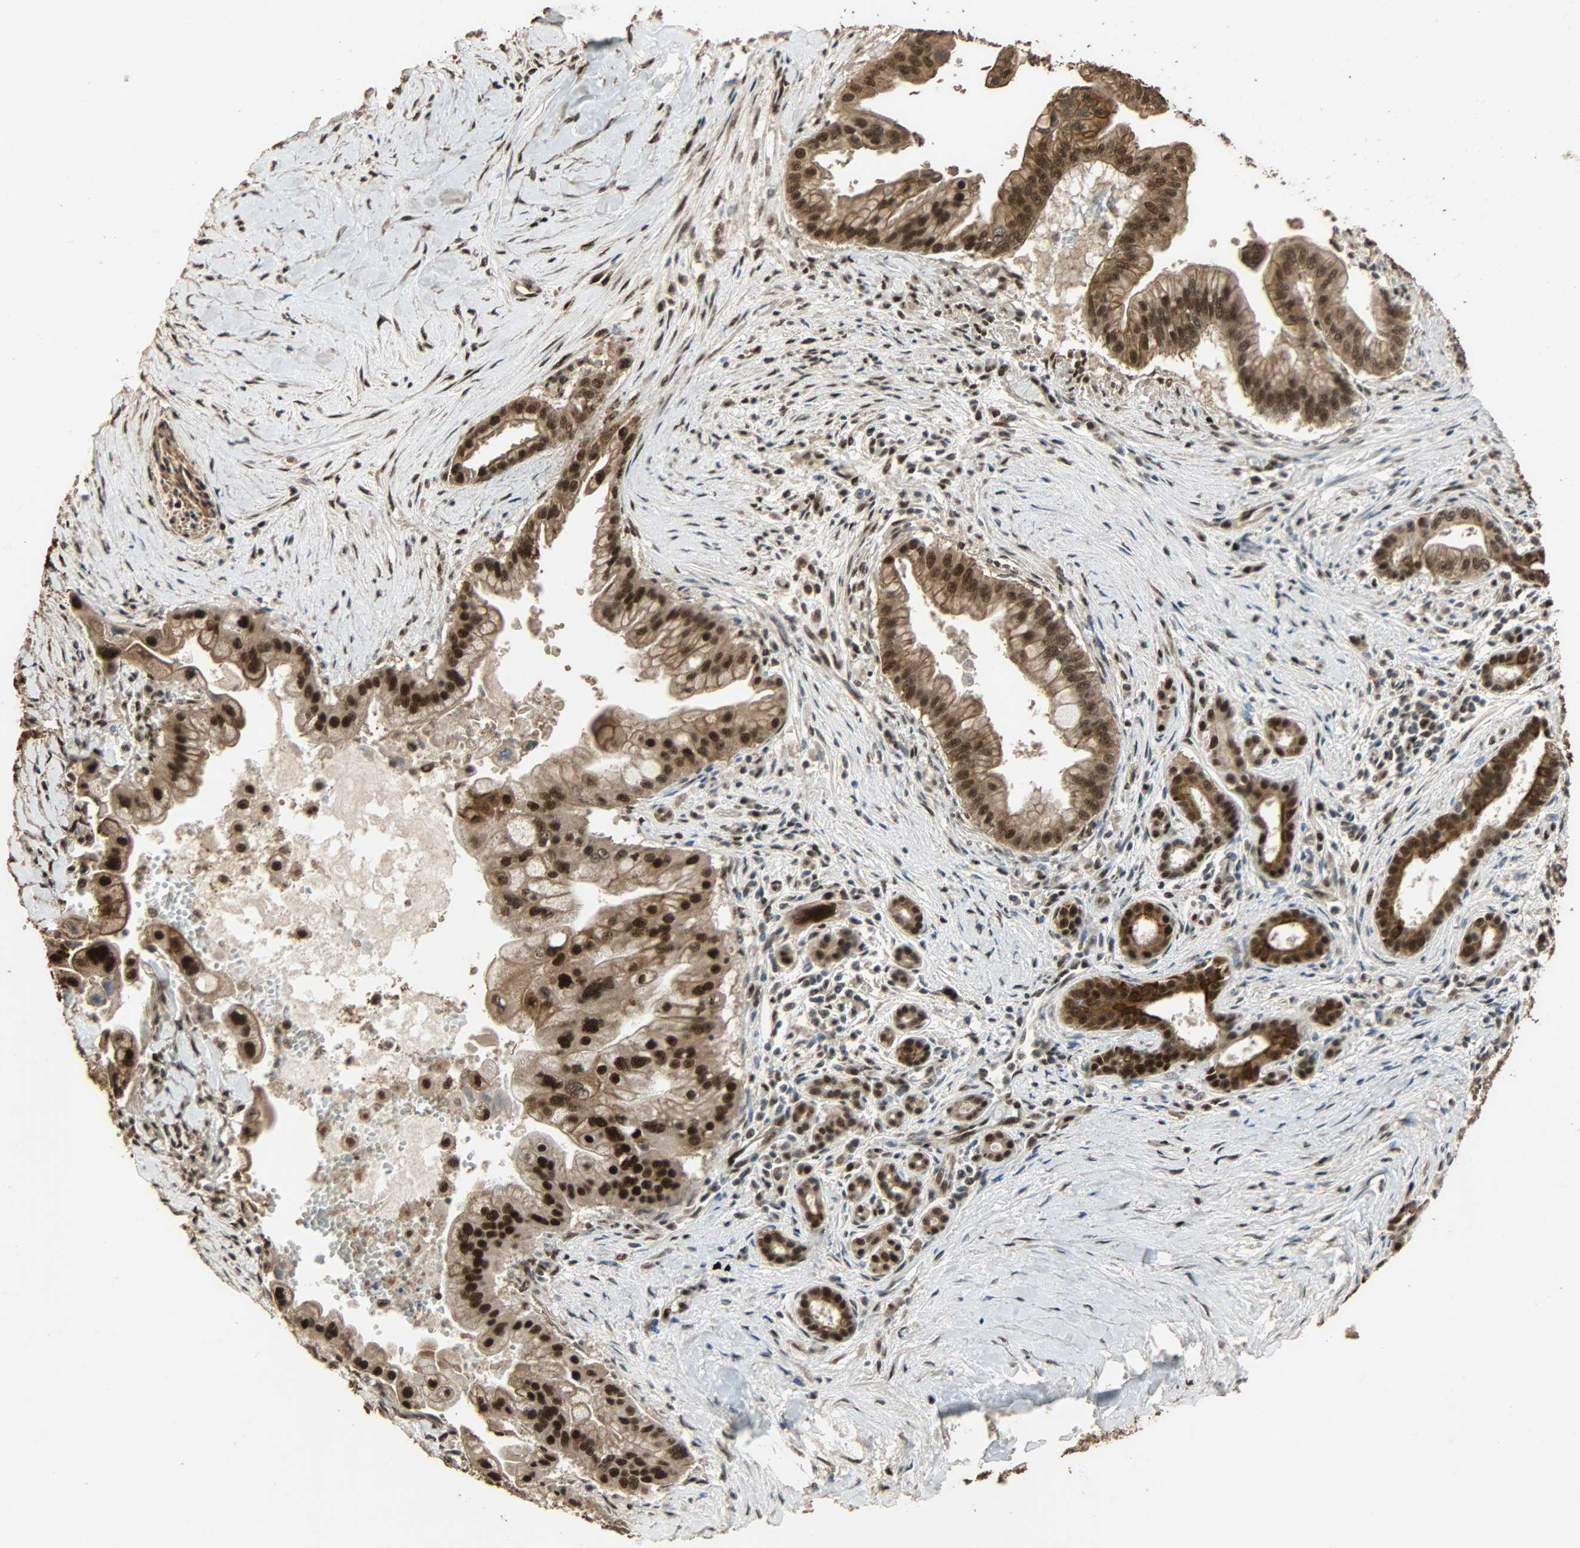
{"staining": {"intensity": "strong", "quantity": ">75%", "location": "cytoplasmic/membranous,nuclear"}, "tissue": "pancreatic cancer", "cell_type": "Tumor cells", "image_type": "cancer", "snomed": [{"axis": "morphology", "description": "Adenocarcinoma, NOS"}, {"axis": "topography", "description": "Pancreas"}], "caption": "This is an image of immunohistochemistry staining of adenocarcinoma (pancreatic), which shows strong expression in the cytoplasmic/membranous and nuclear of tumor cells.", "gene": "CCNT2", "patient": {"sex": "male", "age": 59}}